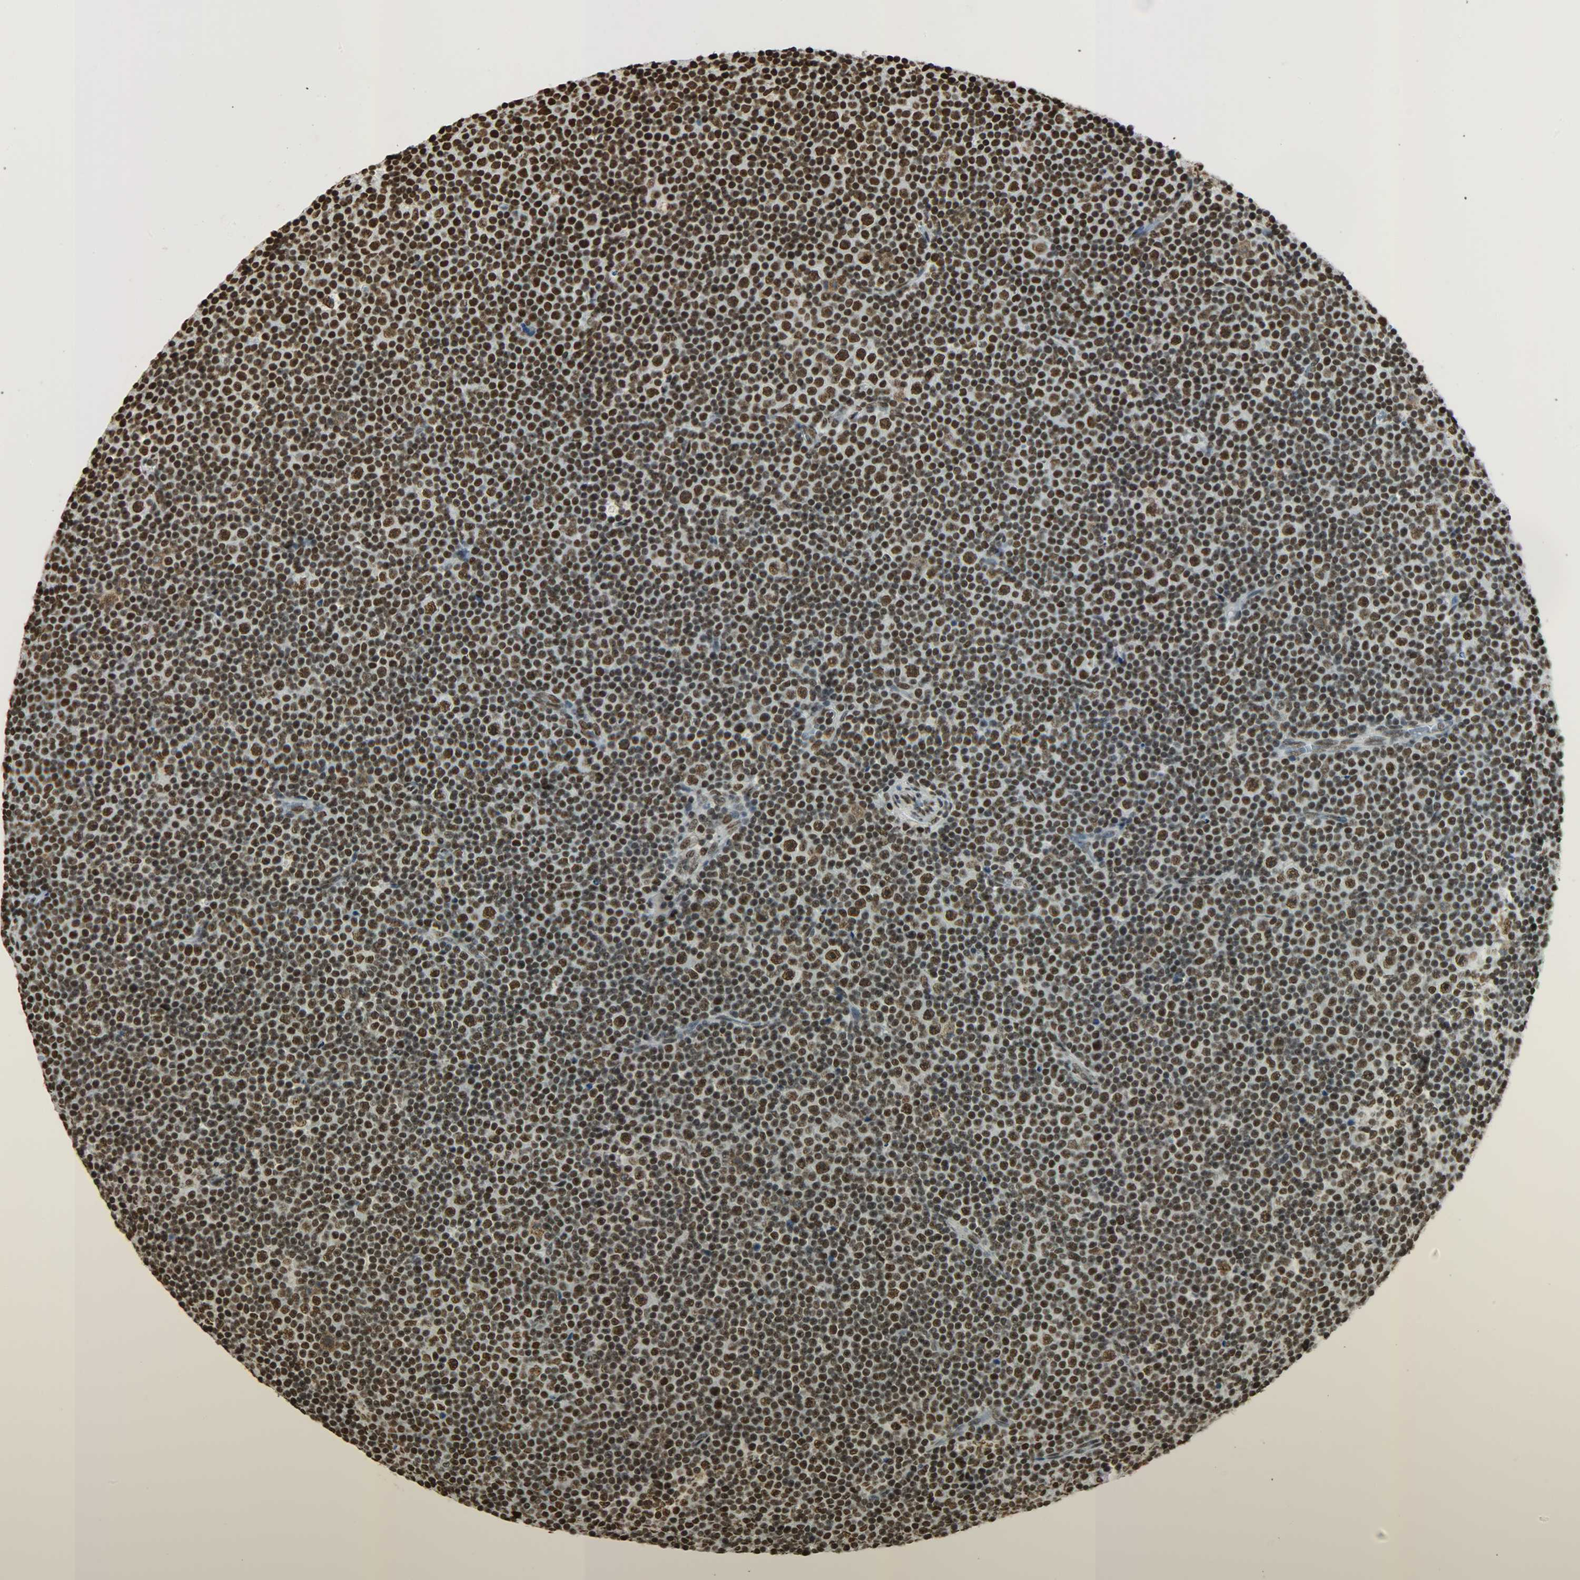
{"staining": {"intensity": "strong", "quantity": ">75%", "location": "nuclear"}, "tissue": "lymphoma", "cell_type": "Tumor cells", "image_type": "cancer", "snomed": [{"axis": "morphology", "description": "Malignant lymphoma, non-Hodgkin's type, Low grade"}, {"axis": "topography", "description": "Lymph node"}], "caption": "Protein staining of low-grade malignant lymphoma, non-Hodgkin's type tissue exhibits strong nuclear expression in about >75% of tumor cells. (DAB IHC, brown staining for protein, blue staining for nuclei).", "gene": "KHDRBS1", "patient": {"sex": "female", "age": 67}}